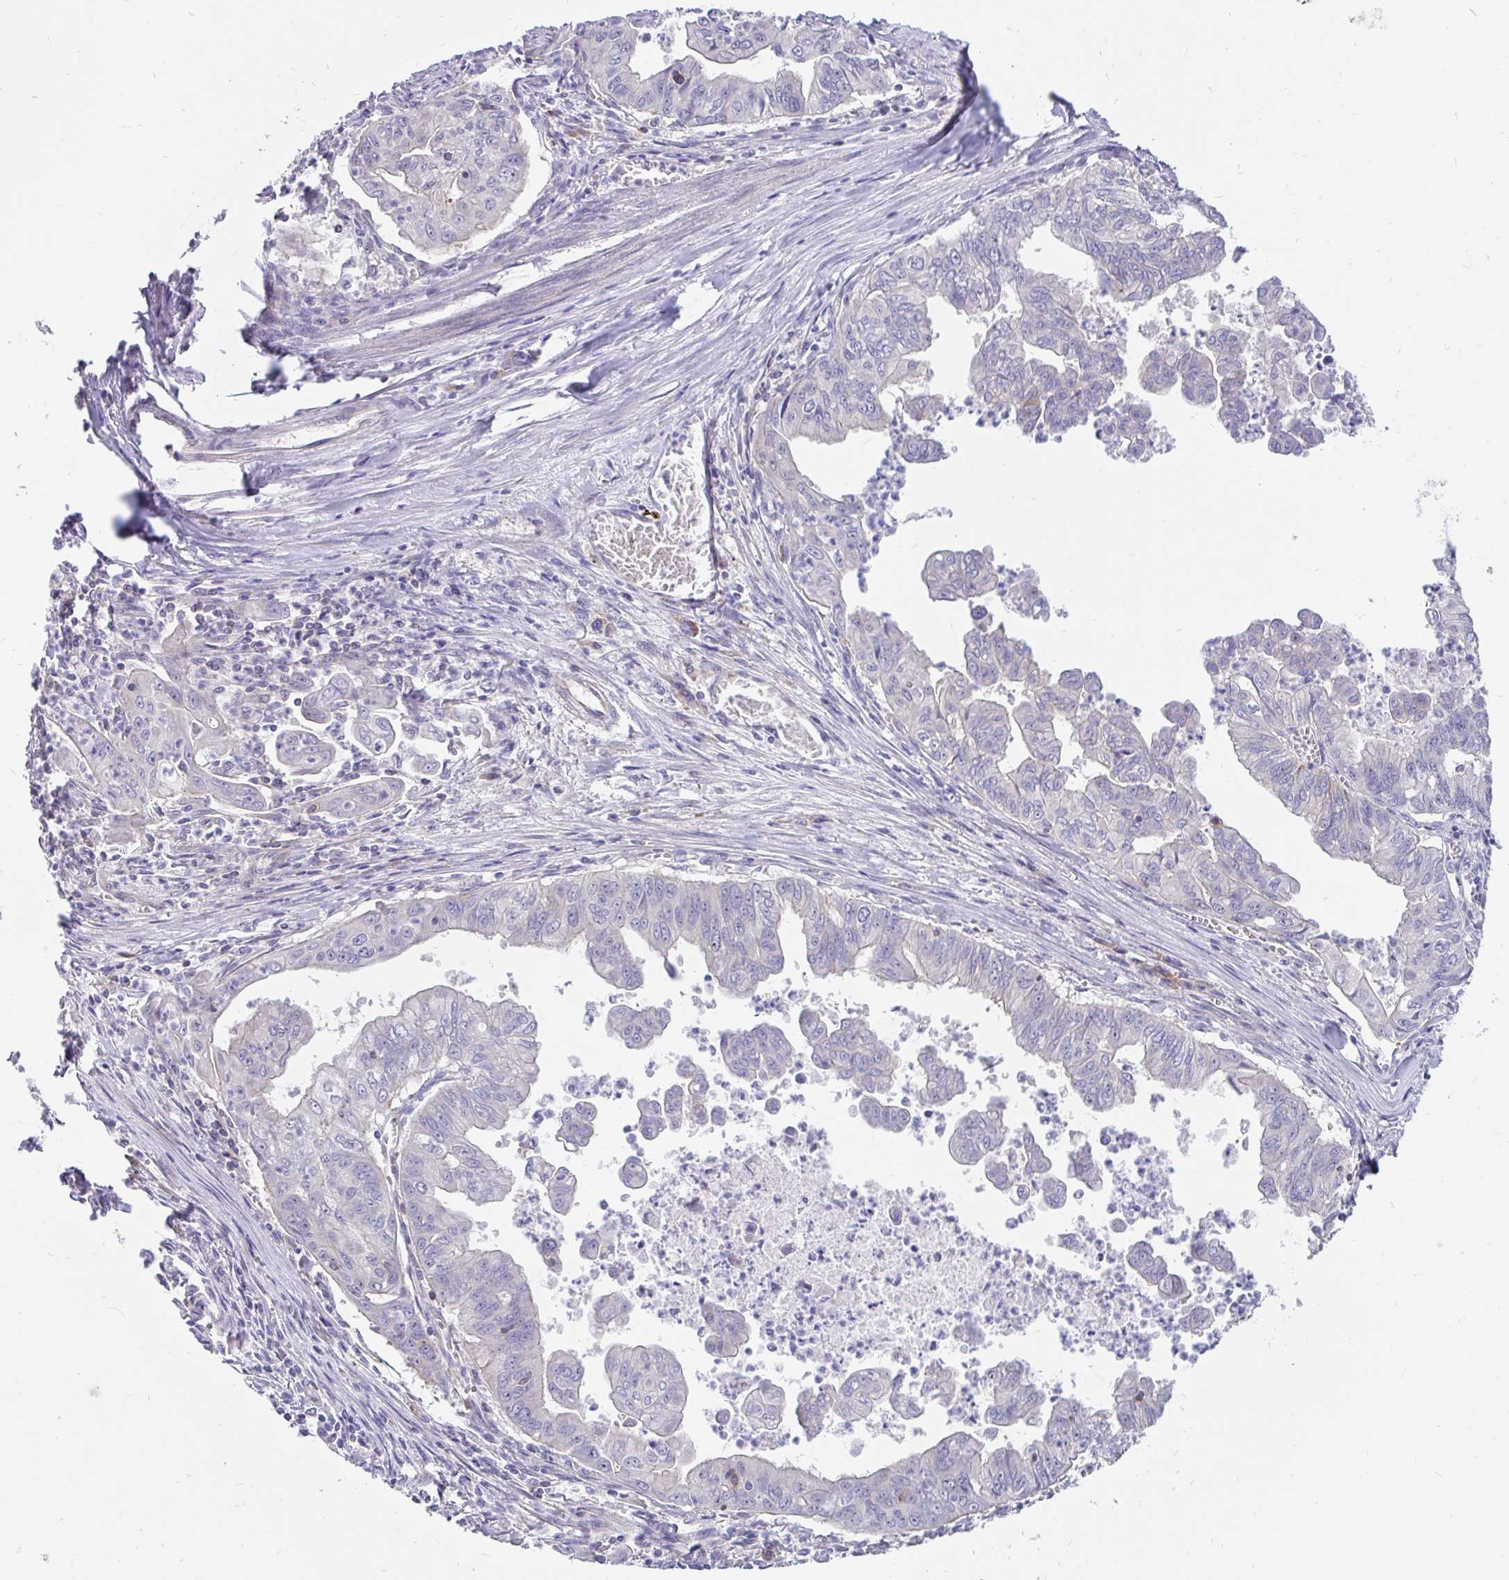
{"staining": {"intensity": "negative", "quantity": "none", "location": "none"}, "tissue": "stomach cancer", "cell_type": "Tumor cells", "image_type": "cancer", "snomed": [{"axis": "morphology", "description": "Adenocarcinoma, NOS"}, {"axis": "topography", "description": "Stomach, upper"}], "caption": "Stomach adenocarcinoma was stained to show a protein in brown. There is no significant positivity in tumor cells. Nuclei are stained in blue.", "gene": "LRRC26", "patient": {"sex": "male", "age": 80}}